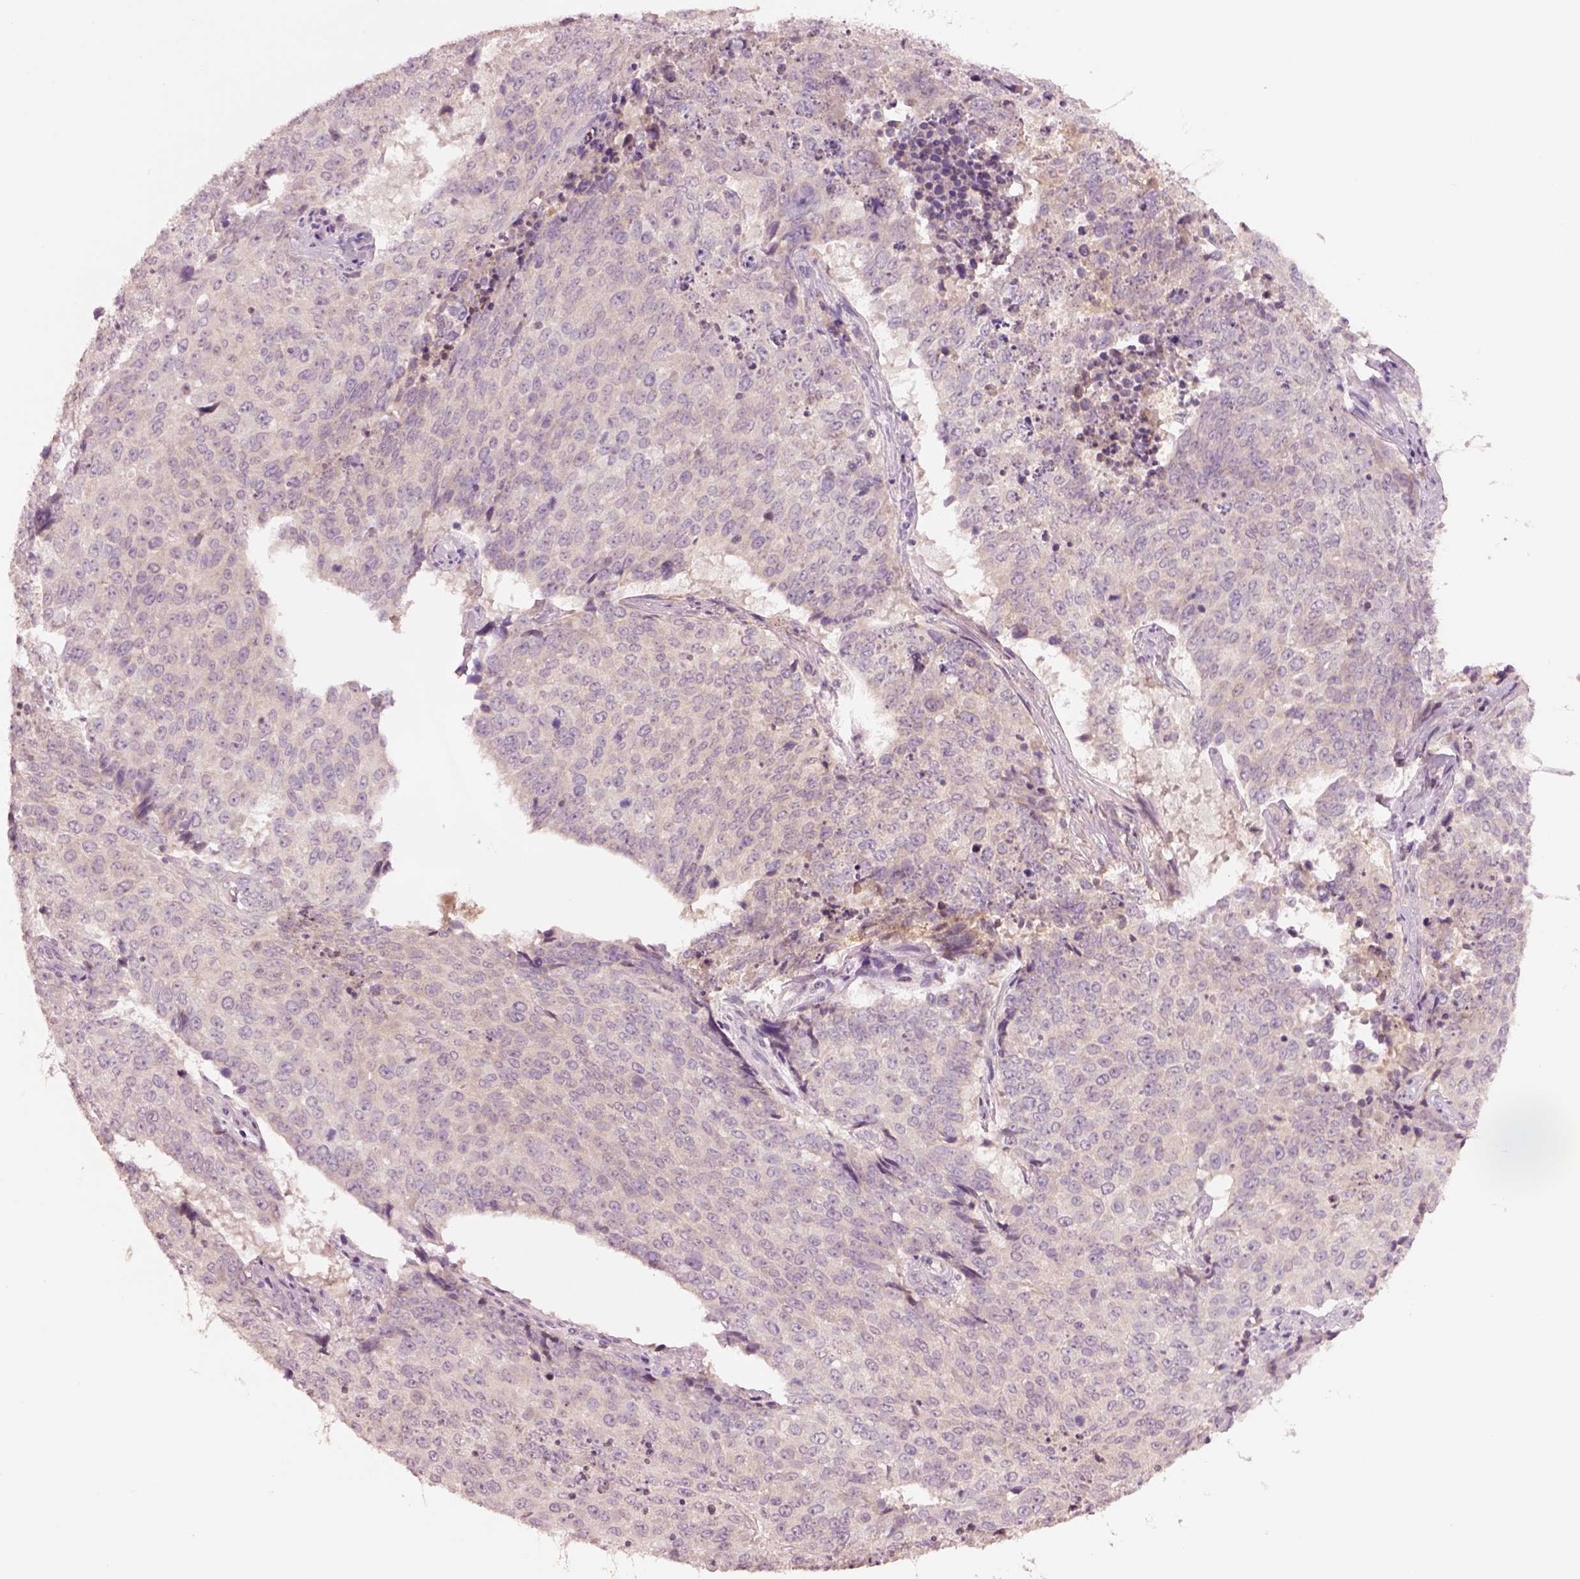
{"staining": {"intensity": "negative", "quantity": "none", "location": "none"}, "tissue": "lung cancer", "cell_type": "Tumor cells", "image_type": "cancer", "snomed": [{"axis": "morphology", "description": "Normal tissue, NOS"}, {"axis": "morphology", "description": "Squamous cell carcinoma, NOS"}, {"axis": "topography", "description": "Bronchus"}, {"axis": "topography", "description": "Lung"}], "caption": "Tumor cells are negative for brown protein staining in squamous cell carcinoma (lung).", "gene": "CLPSL1", "patient": {"sex": "male", "age": 64}}